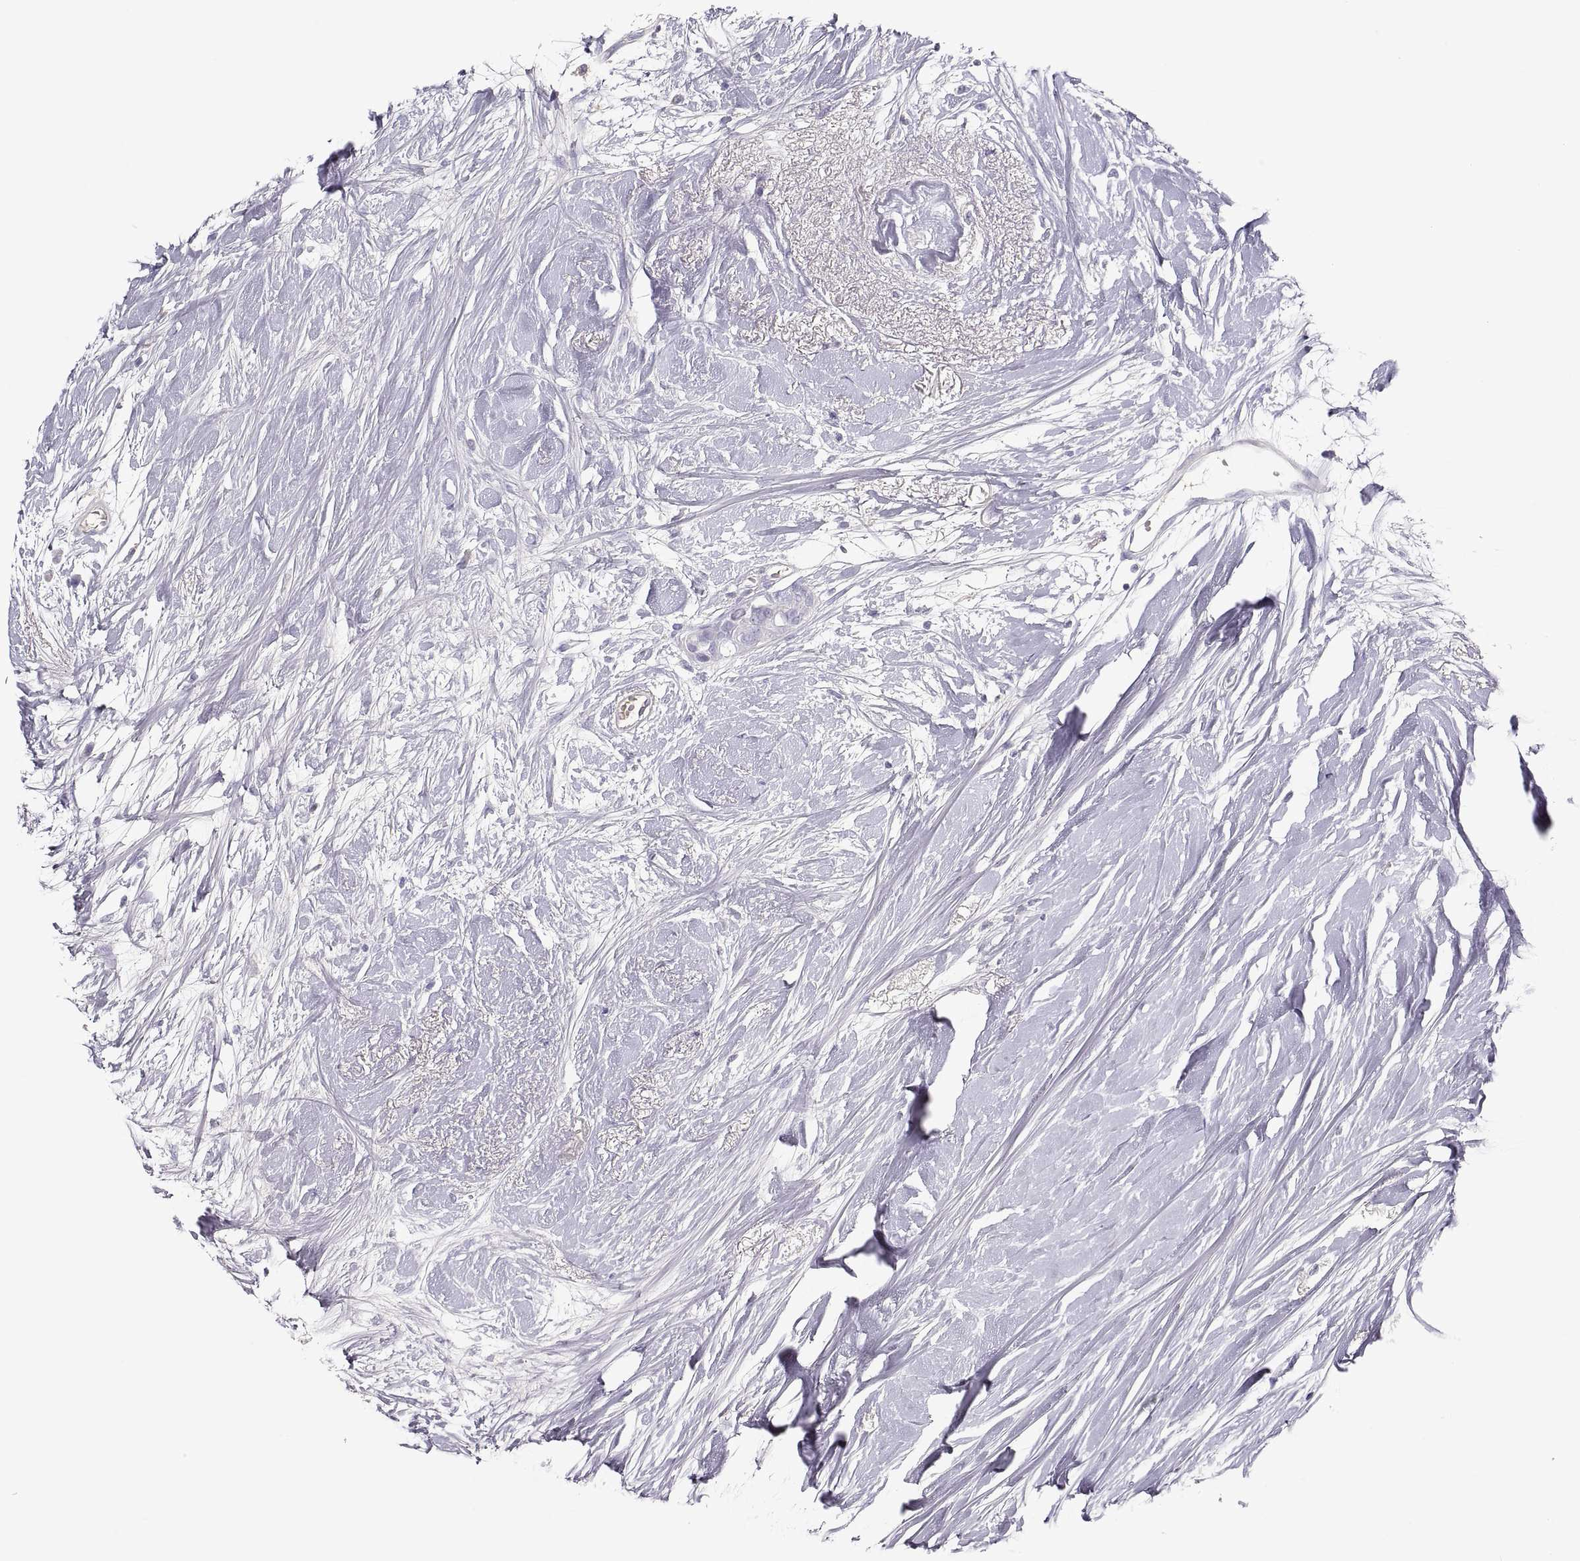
{"staining": {"intensity": "negative", "quantity": "none", "location": "none"}, "tissue": "breast cancer", "cell_type": "Tumor cells", "image_type": "cancer", "snomed": [{"axis": "morphology", "description": "Duct carcinoma"}, {"axis": "topography", "description": "Breast"}], "caption": "Human breast infiltrating ductal carcinoma stained for a protein using immunohistochemistry displays no staining in tumor cells.", "gene": "MAGEB2", "patient": {"sex": "female", "age": 40}}